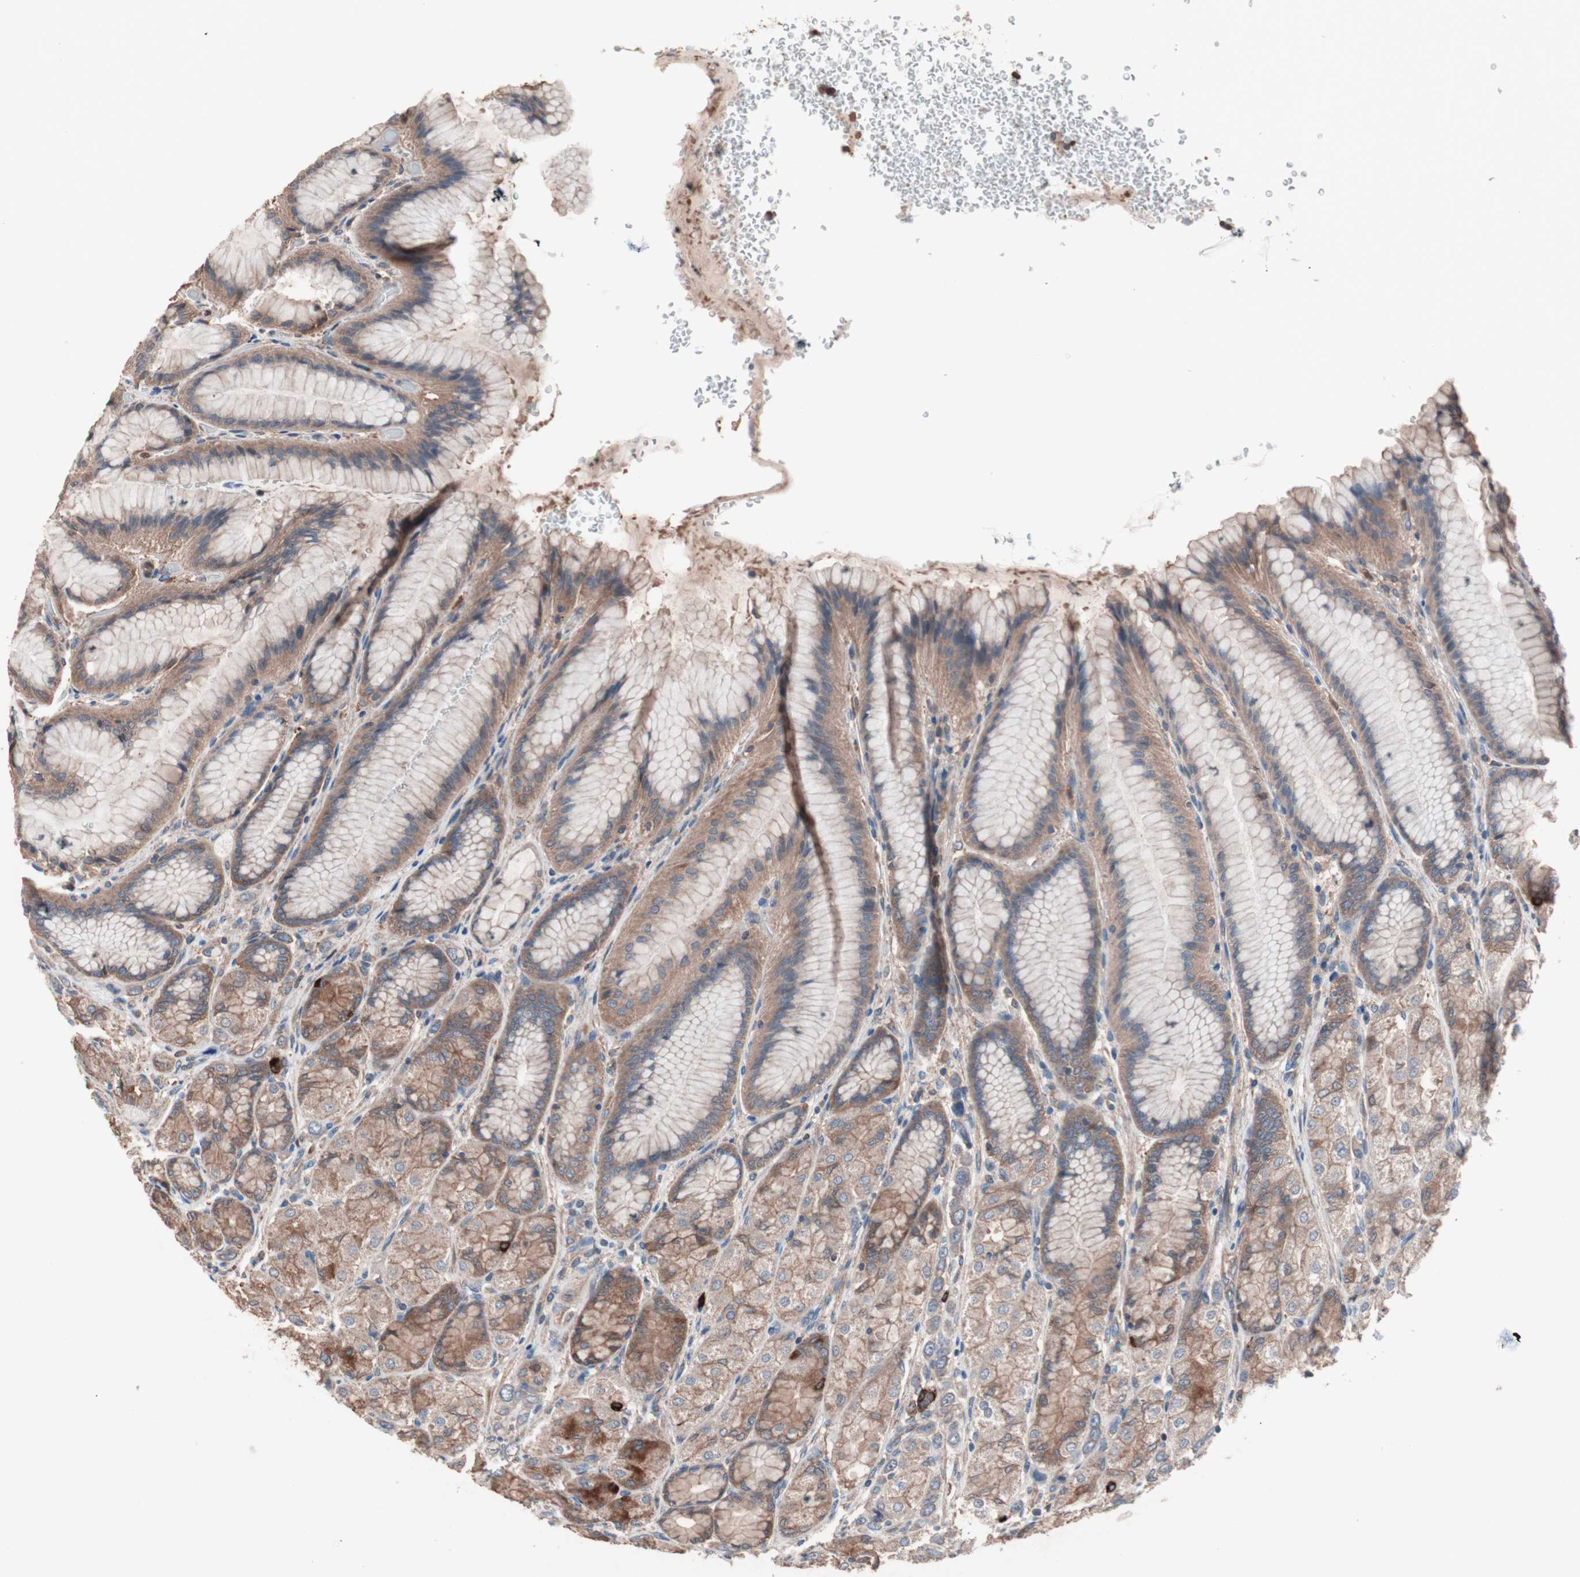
{"staining": {"intensity": "moderate", "quantity": ">75%", "location": "cytoplasmic/membranous"}, "tissue": "stomach", "cell_type": "Glandular cells", "image_type": "normal", "snomed": [{"axis": "morphology", "description": "Normal tissue, NOS"}, {"axis": "morphology", "description": "Adenocarcinoma, NOS"}, {"axis": "topography", "description": "Stomach"}, {"axis": "topography", "description": "Stomach, lower"}], "caption": "This micrograph exhibits immunohistochemistry staining of normal human stomach, with medium moderate cytoplasmic/membranous staining in about >75% of glandular cells.", "gene": "ATG7", "patient": {"sex": "female", "age": 65}}